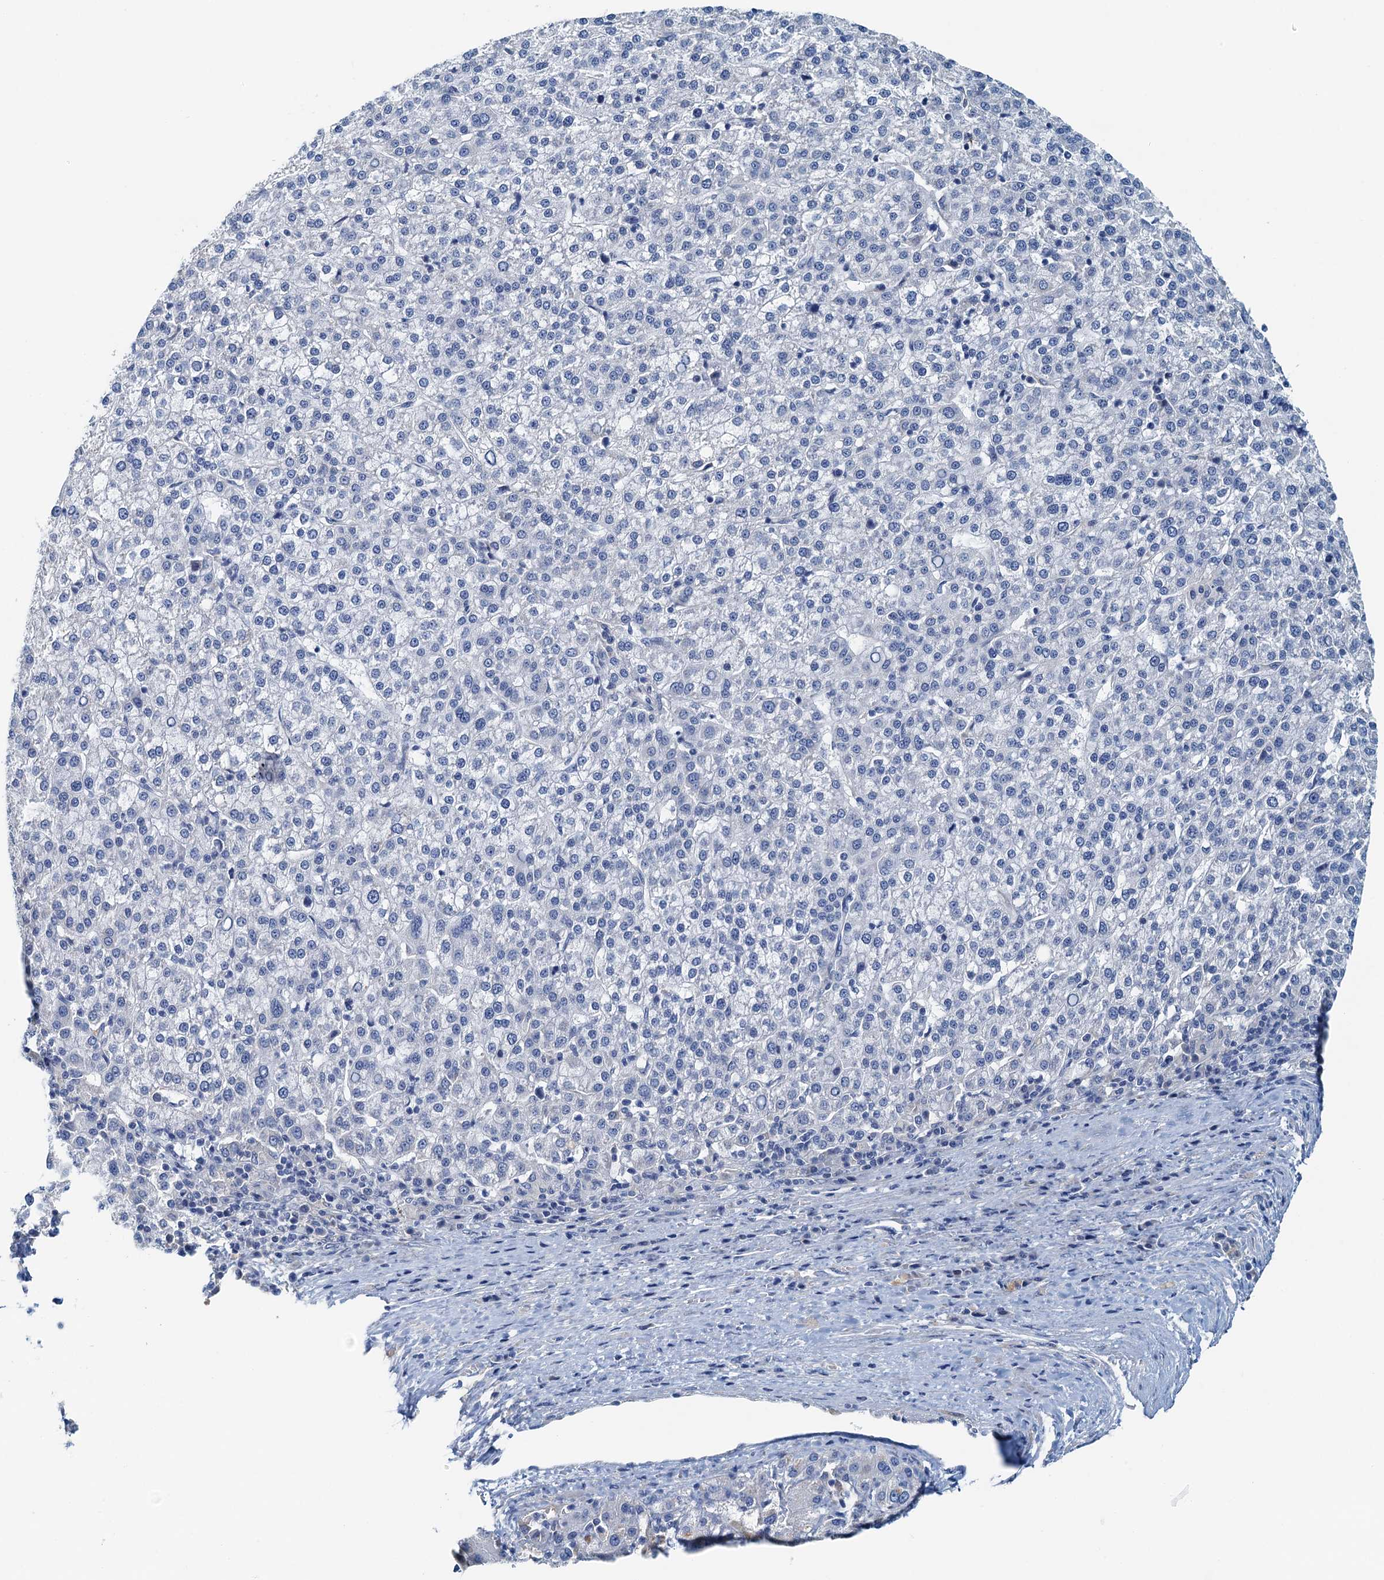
{"staining": {"intensity": "negative", "quantity": "none", "location": "none"}, "tissue": "liver cancer", "cell_type": "Tumor cells", "image_type": "cancer", "snomed": [{"axis": "morphology", "description": "Carcinoma, Hepatocellular, NOS"}, {"axis": "topography", "description": "Liver"}], "caption": "Immunohistochemistry micrograph of neoplastic tissue: human liver hepatocellular carcinoma stained with DAB displays no significant protein positivity in tumor cells. (Stains: DAB (3,3'-diaminobenzidine) immunohistochemistry (IHC) with hematoxylin counter stain, Microscopy: brightfield microscopy at high magnification).", "gene": "DTD1", "patient": {"sex": "female", "age": 58}}